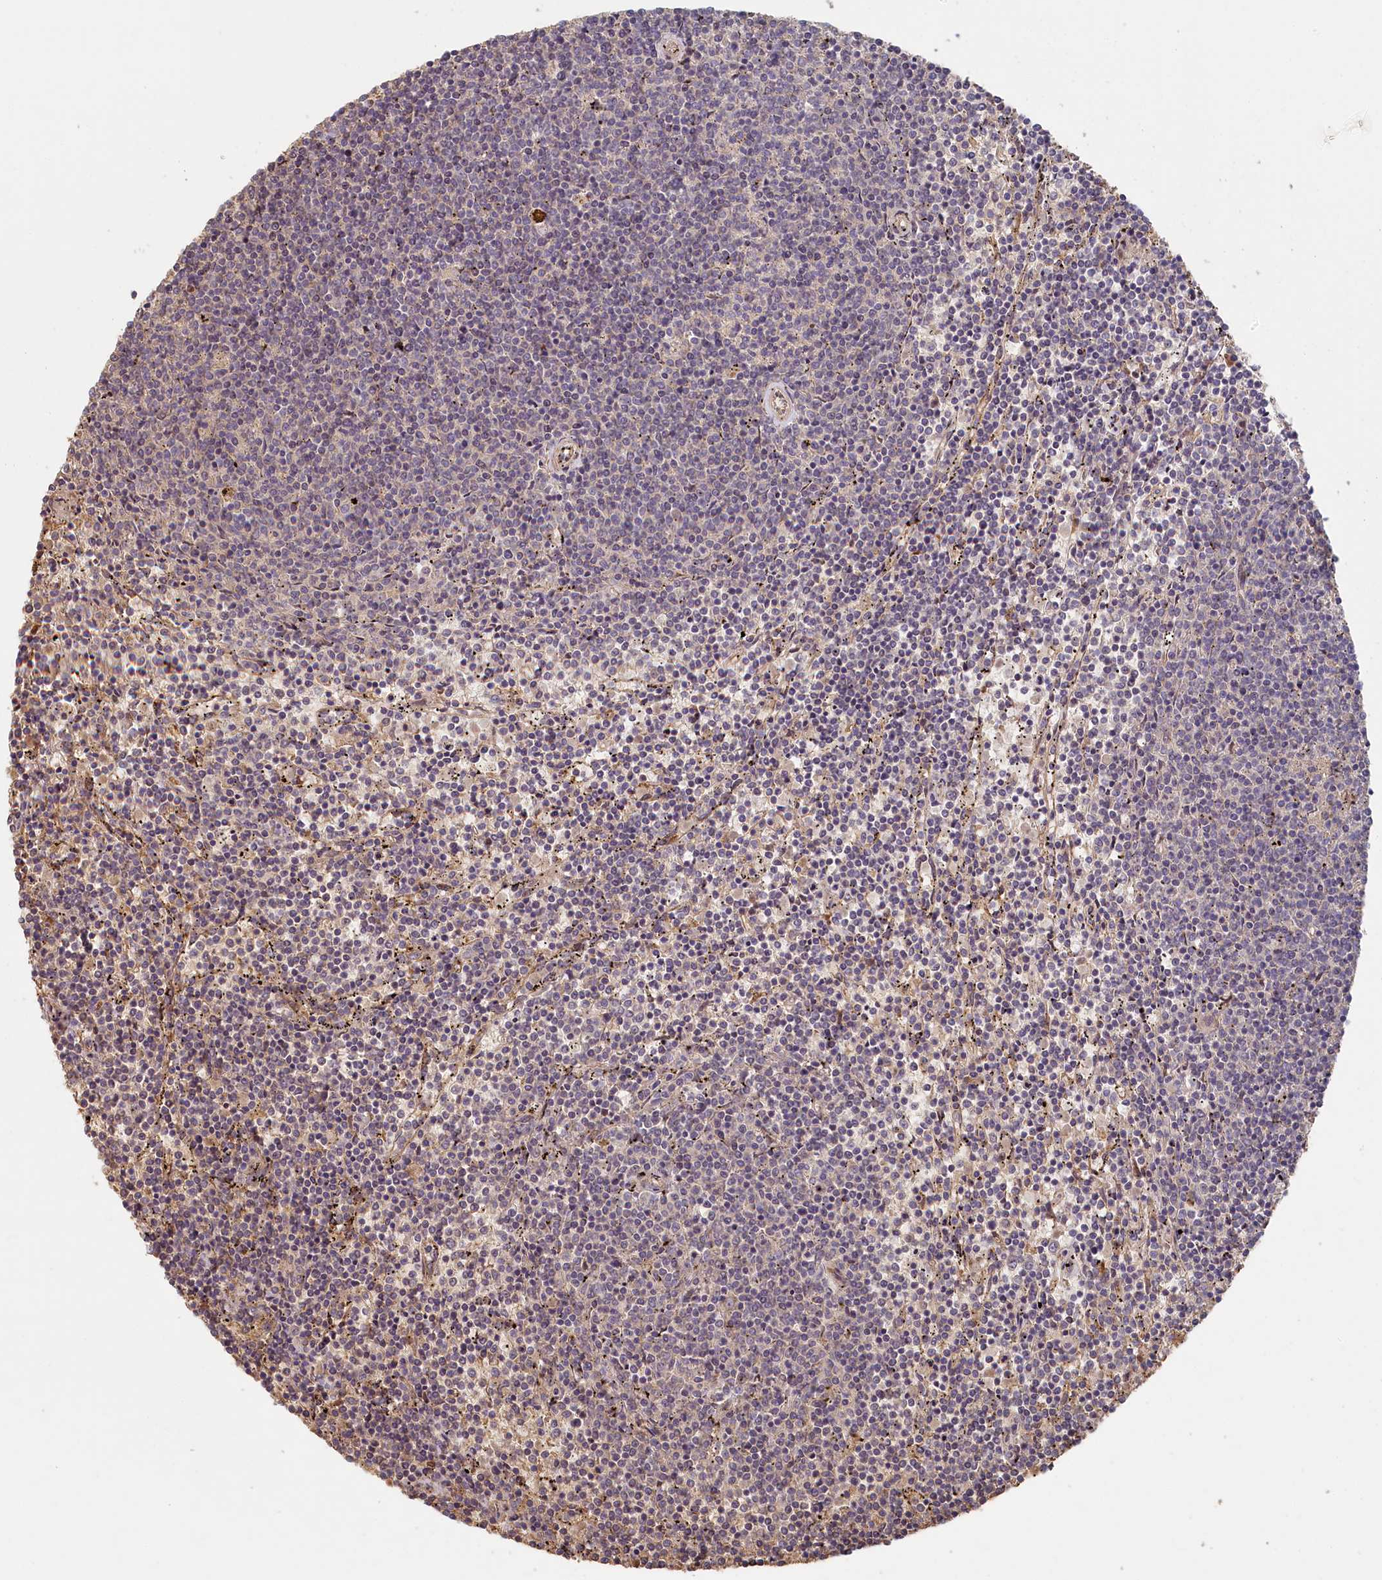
{"staining": {"intensity": "negative", "quantity": "none", "location": "none"}, "tissue": "lymphoma", "cell_type": "Tumor cells", "image_type": "cancer", "snomed": [{"axis": "morphology", "description": "Malignant lymphoma, non-Hodgkin's type, Low grade"}, {"axis": "topography", "description": "Spleen"}], "caption": "The image shows no significant expression in tumor cells of lymphoma. The staining was performed using DAB (3,3'-diaminobenzidine) to visualize the protein expression in brown, while the nuclei were stained in blue with hematoxylin (Magnification: 20x).", "gene": "STX16", "patient": {"sex": "female", "age": 50}}